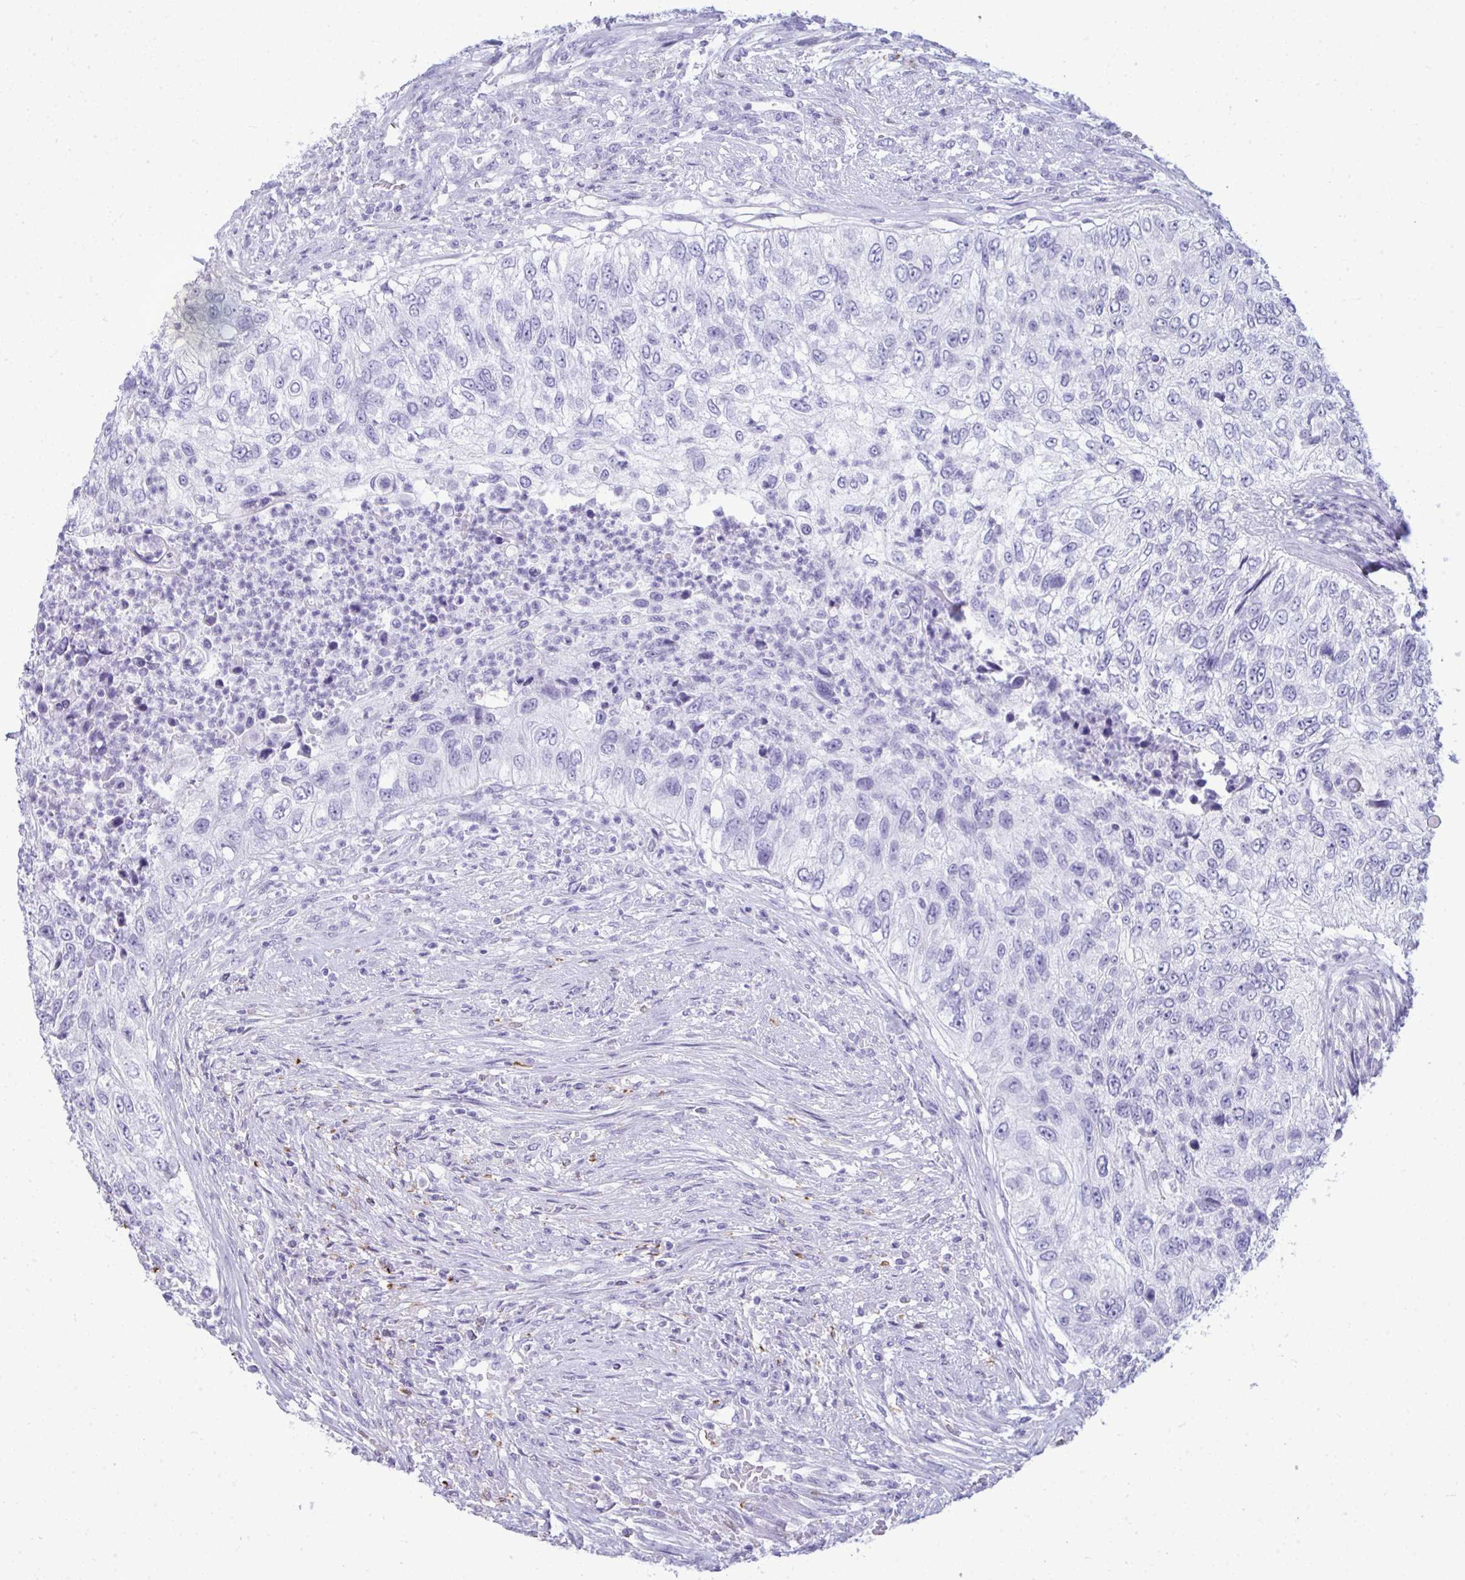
{"staining": {"intensity": "negative", "quantity": "none", "location": "none"}, "tissue": "urothelial cancer", "cell_type": "Tumor cells", "image_type": "cancer", "snomed": [{"axis": "morphology", "description": "Urothelial carcinoma, High grade"}, {"axis": "topography", "description": "Urinary bladder"}], "caption": "Immunohistochemistry (IHC) image of neoplastic tissue: human urothelial carcinoma (high-grade) stained with DAB (3,3'-diaminobenzidine) shows no significant protein positivity in tumor cells.", "gene": "ANKRD60", "patient": {"sex": "female", "age": 60}}